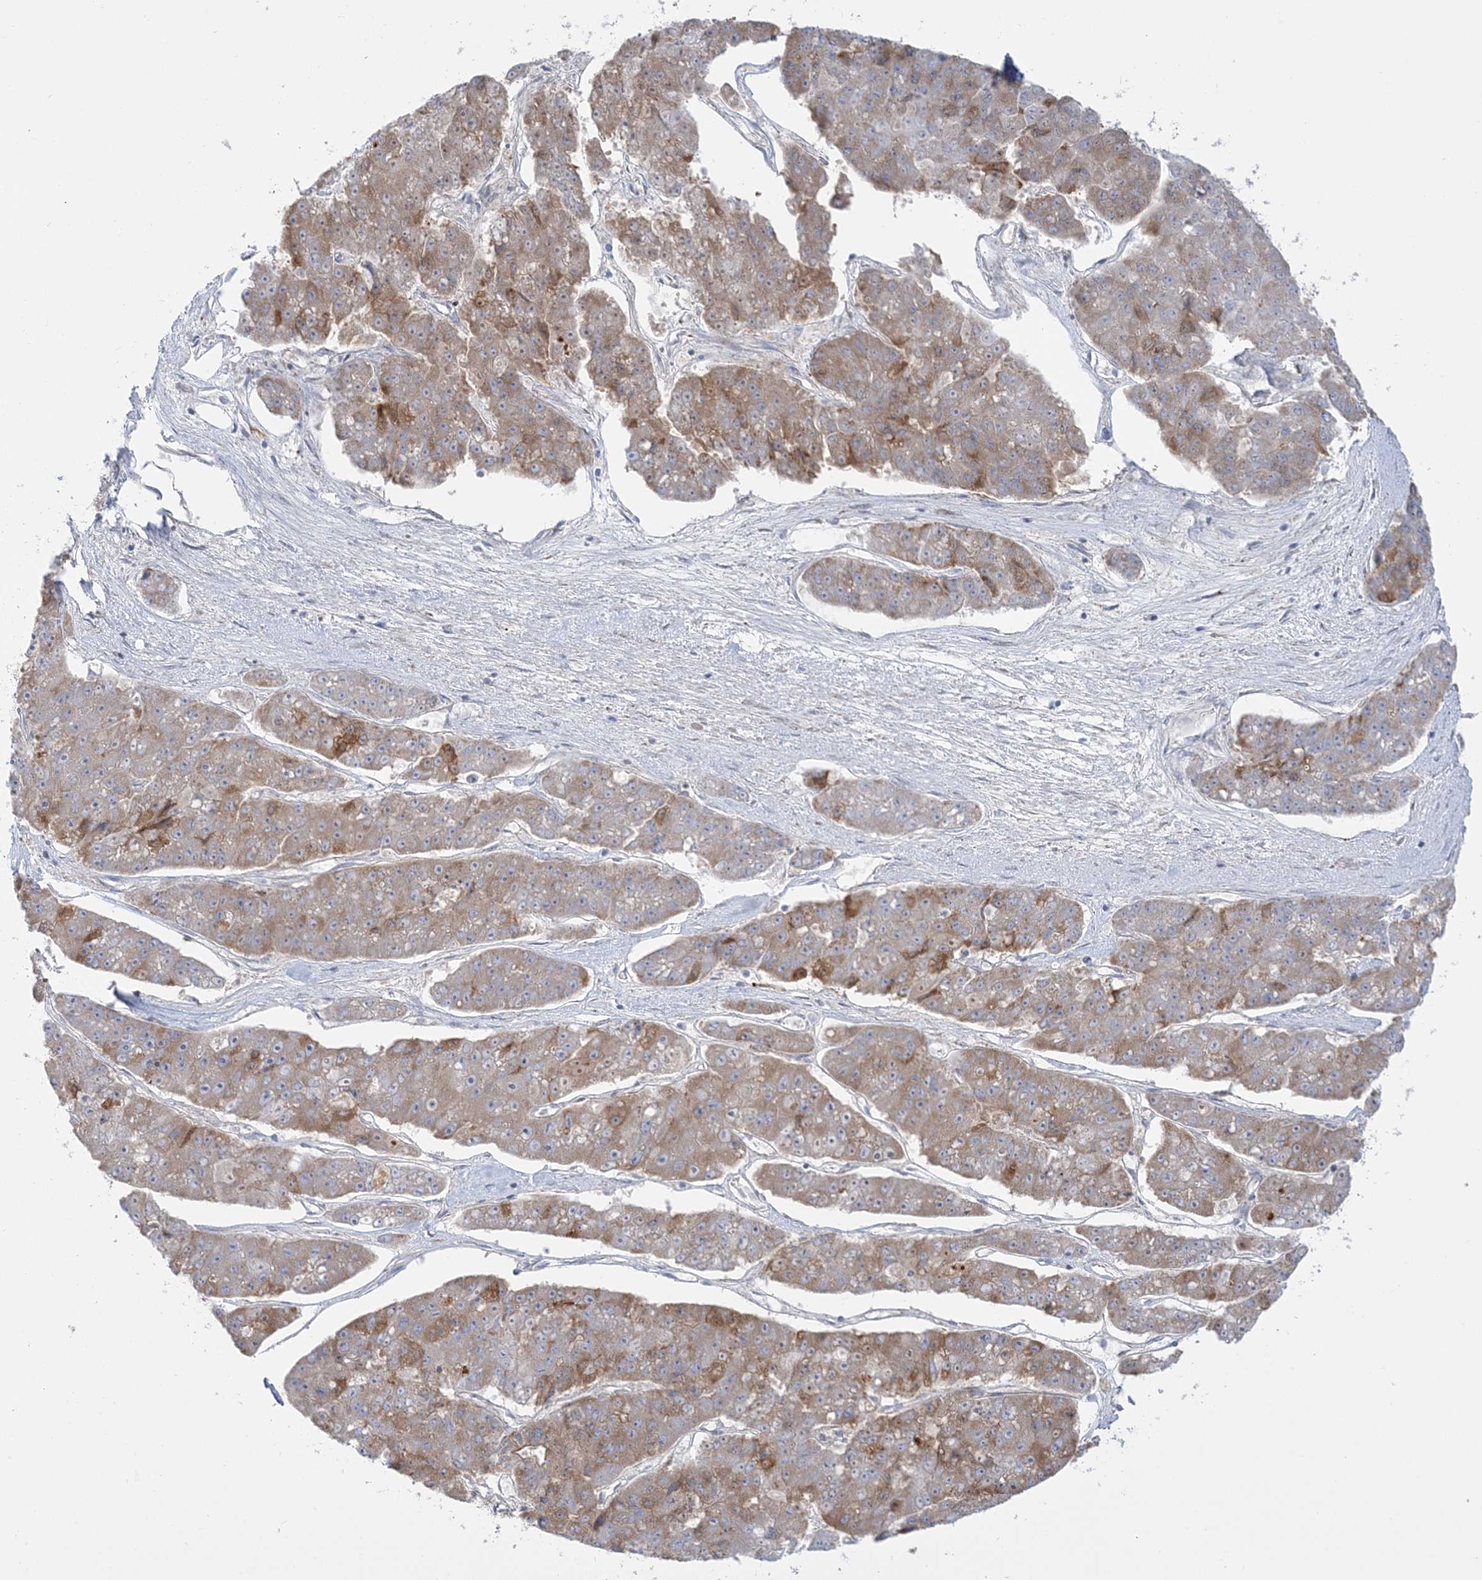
{"staining": {"intensity": "moderate", "quantity": ">75%", "location": "cytoplasmic/membranous"}, "tissue": "pancreatic cancer", "cell_type": "Tumor cells", "image_type": "cancer", "snomed": [{"axis": "morphology", "description": "Adenocarcinoma, NOS"}, {"axis": "topography", "description": "Pancreas"}], "caption": "Immunohistochemical staining of human pancreatic cancer demonstrates medium levels of moderate cytoplasmic/membranous staining in about >75% of tumor cells. The protein of interest is stained brown, and the nuclei are stained in blue (DAB IHC with brightfield microscopy, high magnification).", "gene": "TBC1D14", "patient": {"sex": "male", "age": 50}}